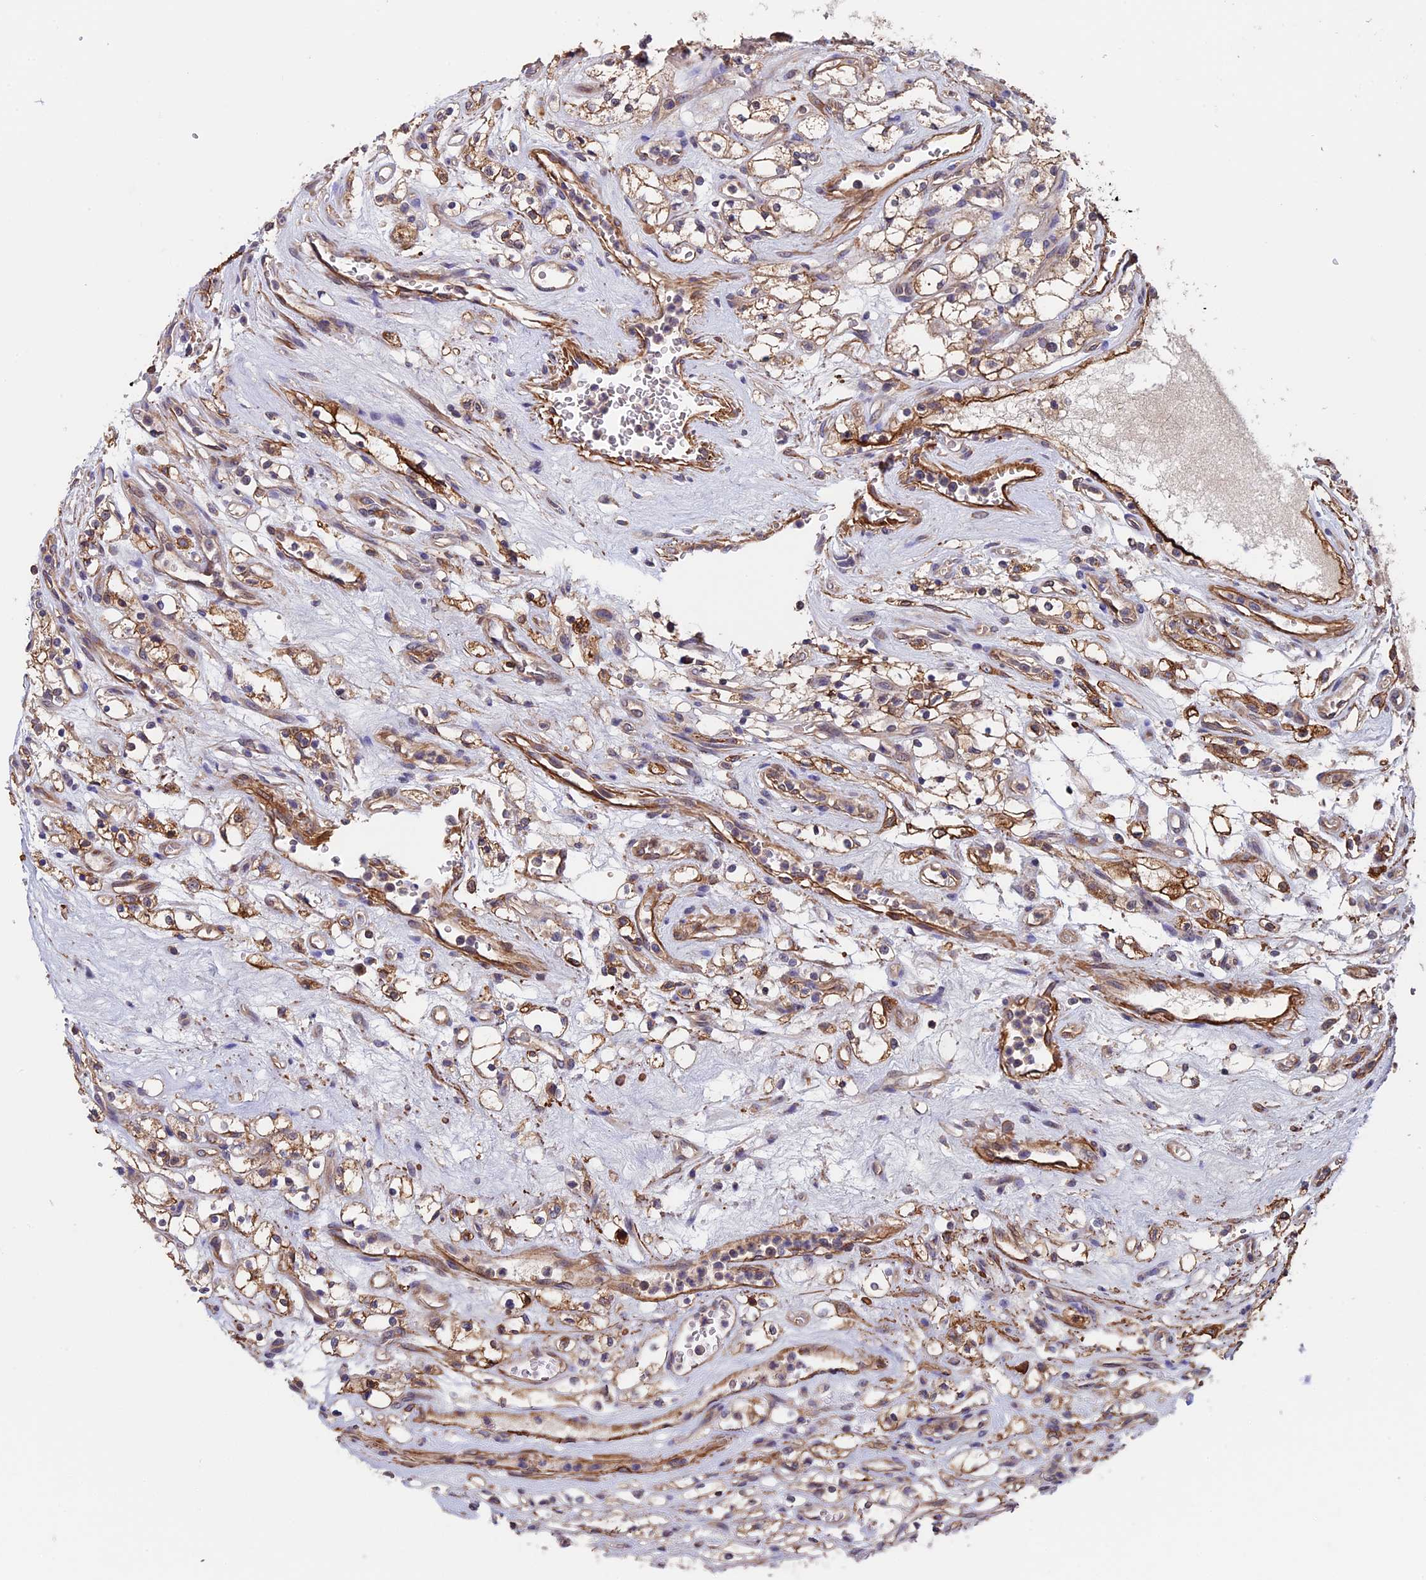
{"staining": {"intensity": "moderate", "quantity": ">75%", "location": "cytoplasmic/membranous"}, "tissue": "renal cancer", "cell_type": "Tumor cells", "image_type": "cancer", "snomed": [{"axis": "morphology", "description": "Adenocarcinoma, NOS"}, {"axis": "topography", "description": "Kidney"}], "caption": "IHC micrograph of neoplastic tissue: human adenocarcinoma (renal) stained using IHC exhibits medium levels of moderate protein expression localized specifically in the cytoplasmic/membranous of tumor cells, appearing as a cytoplasmic/membranous brown color.", "gene": "SLC9A5", "patient": {"sex": "female", "age": 69}}